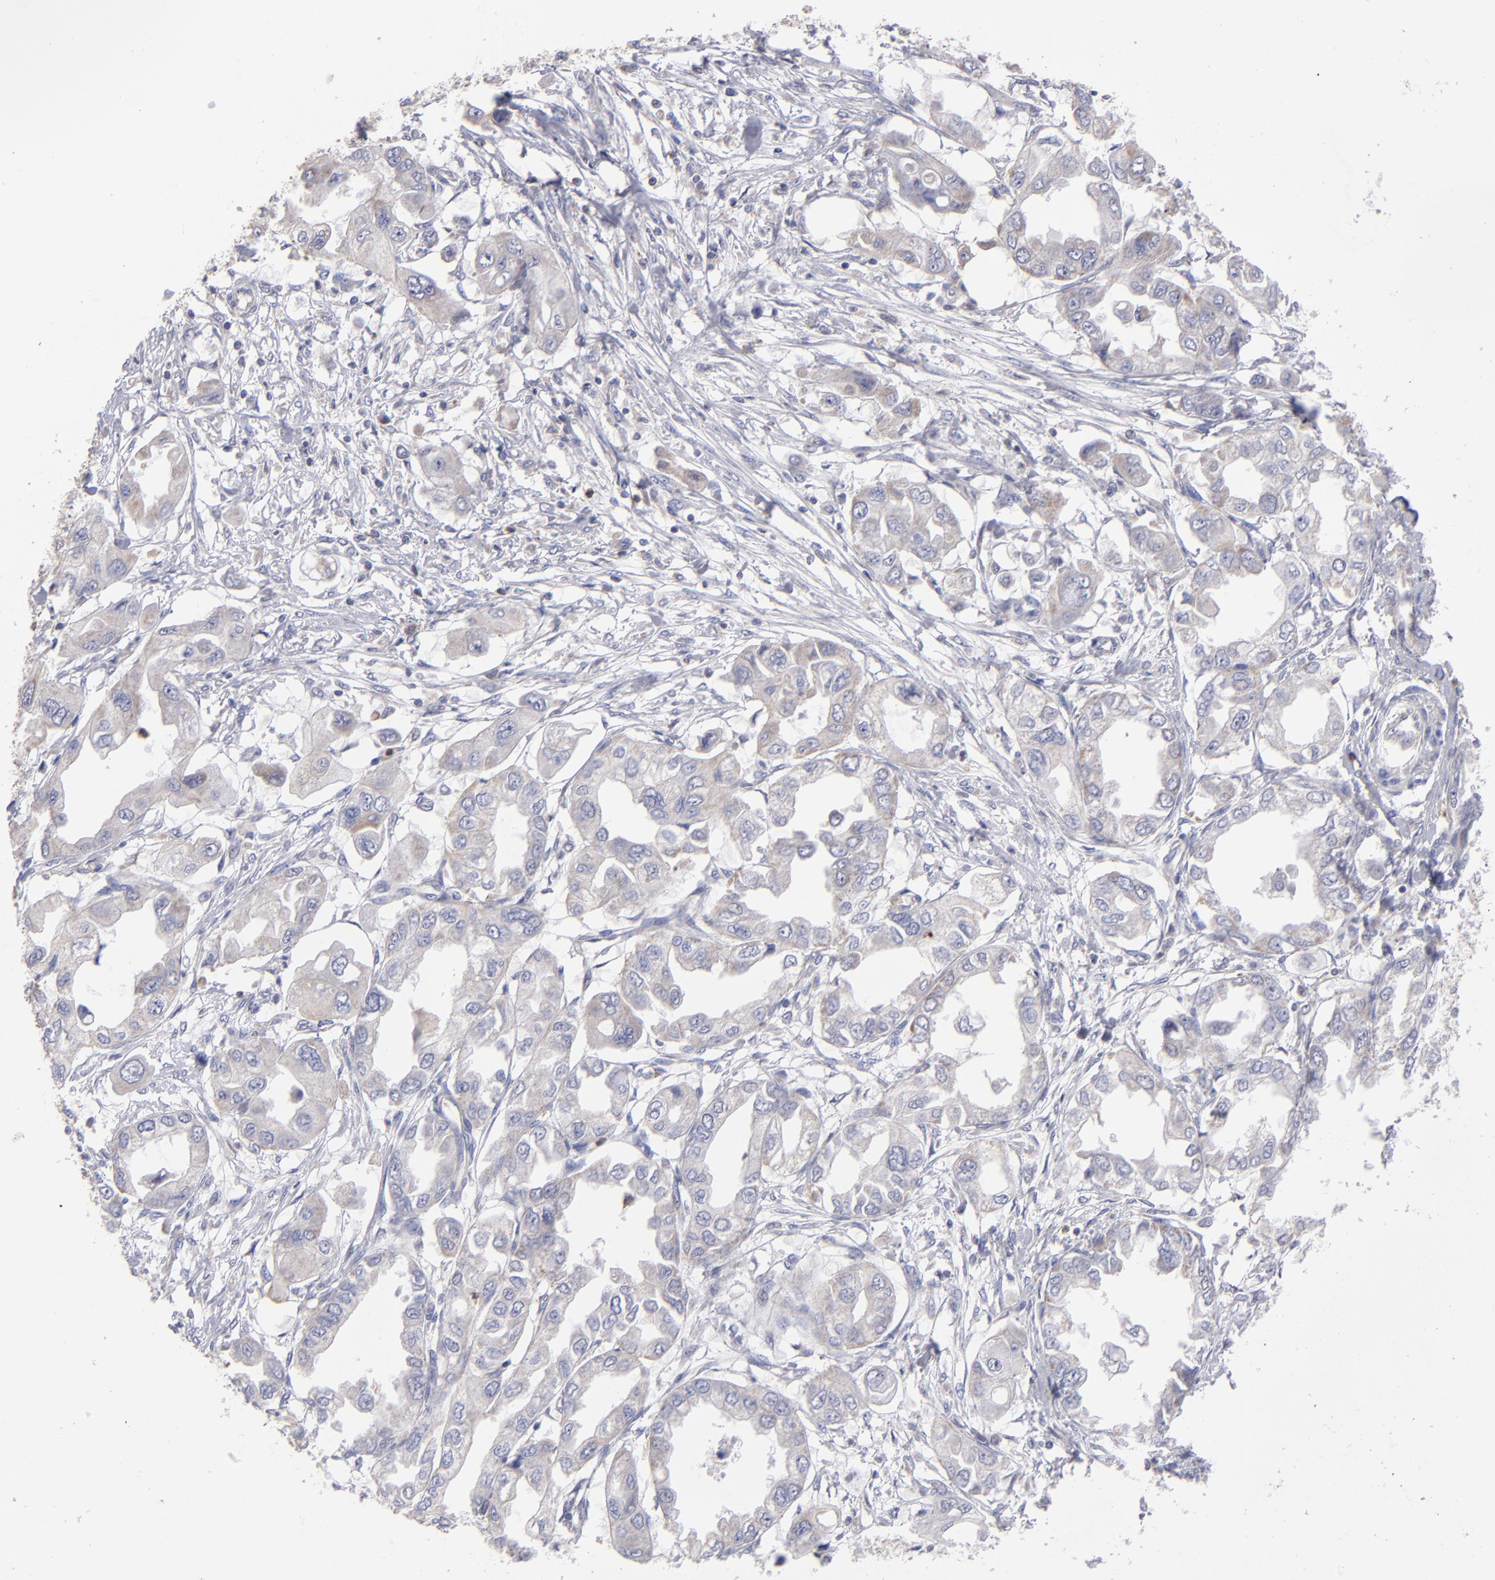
{"staining": {"intensity": "weak", "quantity": ">75%", "location": "cytoplasmic/membranous"}, "tissue": "endometrial cancer", "cell_type": "Tumor cells", "image_type": "cancer", "snomed": [{"axis": "morphology", "description": "Adenocarcinoma, NOS"}, {"axis": "topography", "description": "Endometrium"}], "caption": "Weak cytoplasmic/membranous staining is seen in about >75% of tumor cells in endometrial cancer. (Stains: DAB in brown, nuclei in blue, Microscopy: brightfield microscopy at high magnification).", "gene": "FGR", "patient": {"sex": "female", "age": 67}}